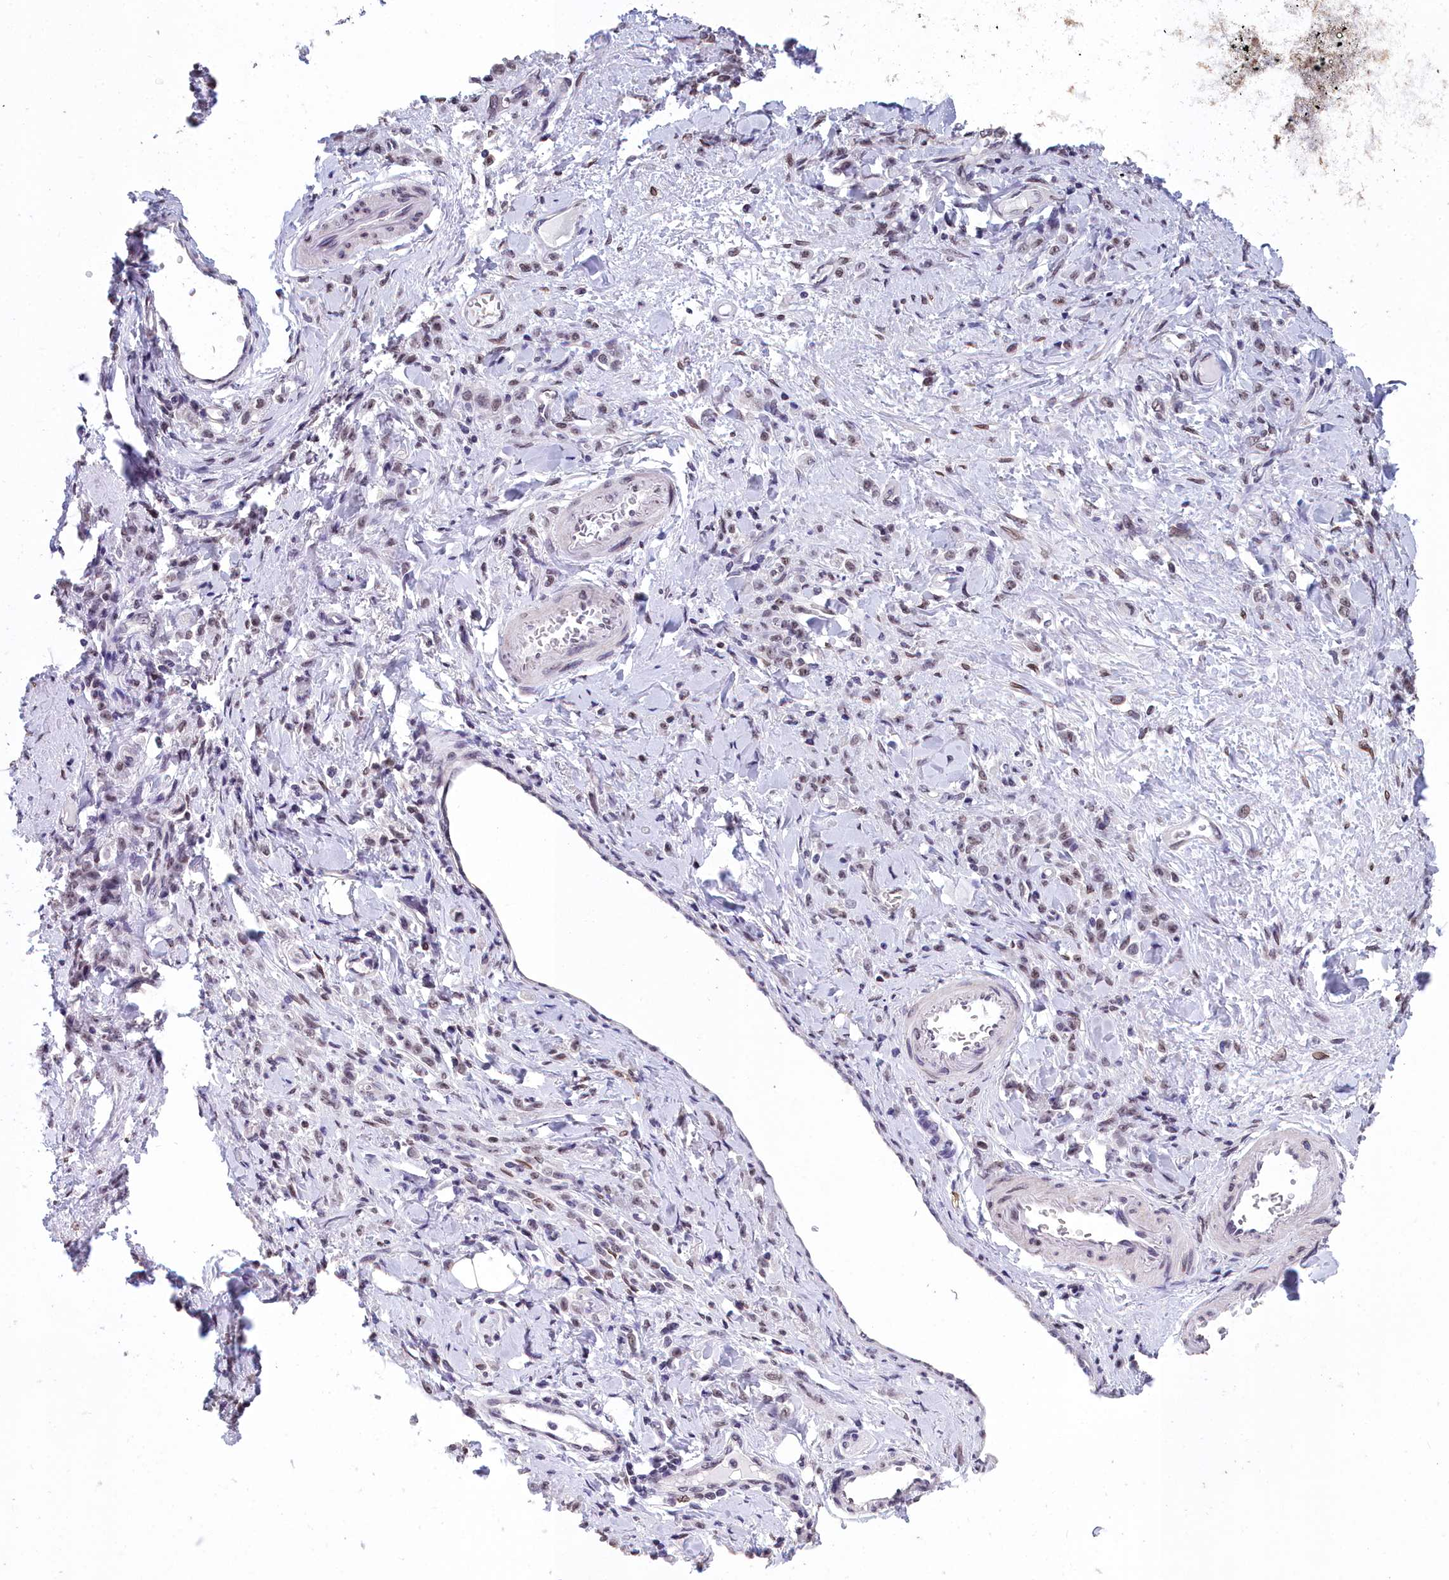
{"staining": {"intensity": "weak", "quantity": "25%-75%", "location": "nuclear"}, "tissue": "stomach cancer", "cell_type": "Tumor cells", "image_type": "cancer", "snomed": [{"axis": "morphology", "description": "Normal tissue, NOS"}, {"axis": "morphology", "description": "Adenocarcinoma, NOS"}, {"axis": "topography", "description": "Stomach"}], "caption": "Immunohistochemistry (IHC) micrograph of stomach adenocarcinoma stained for a protein (brown), which shows low levels of weak nuclear staining in about 25%-75% of tumor cells.", "gene": "CCDC97", "patient": {"sex": "male", "age": 82}}